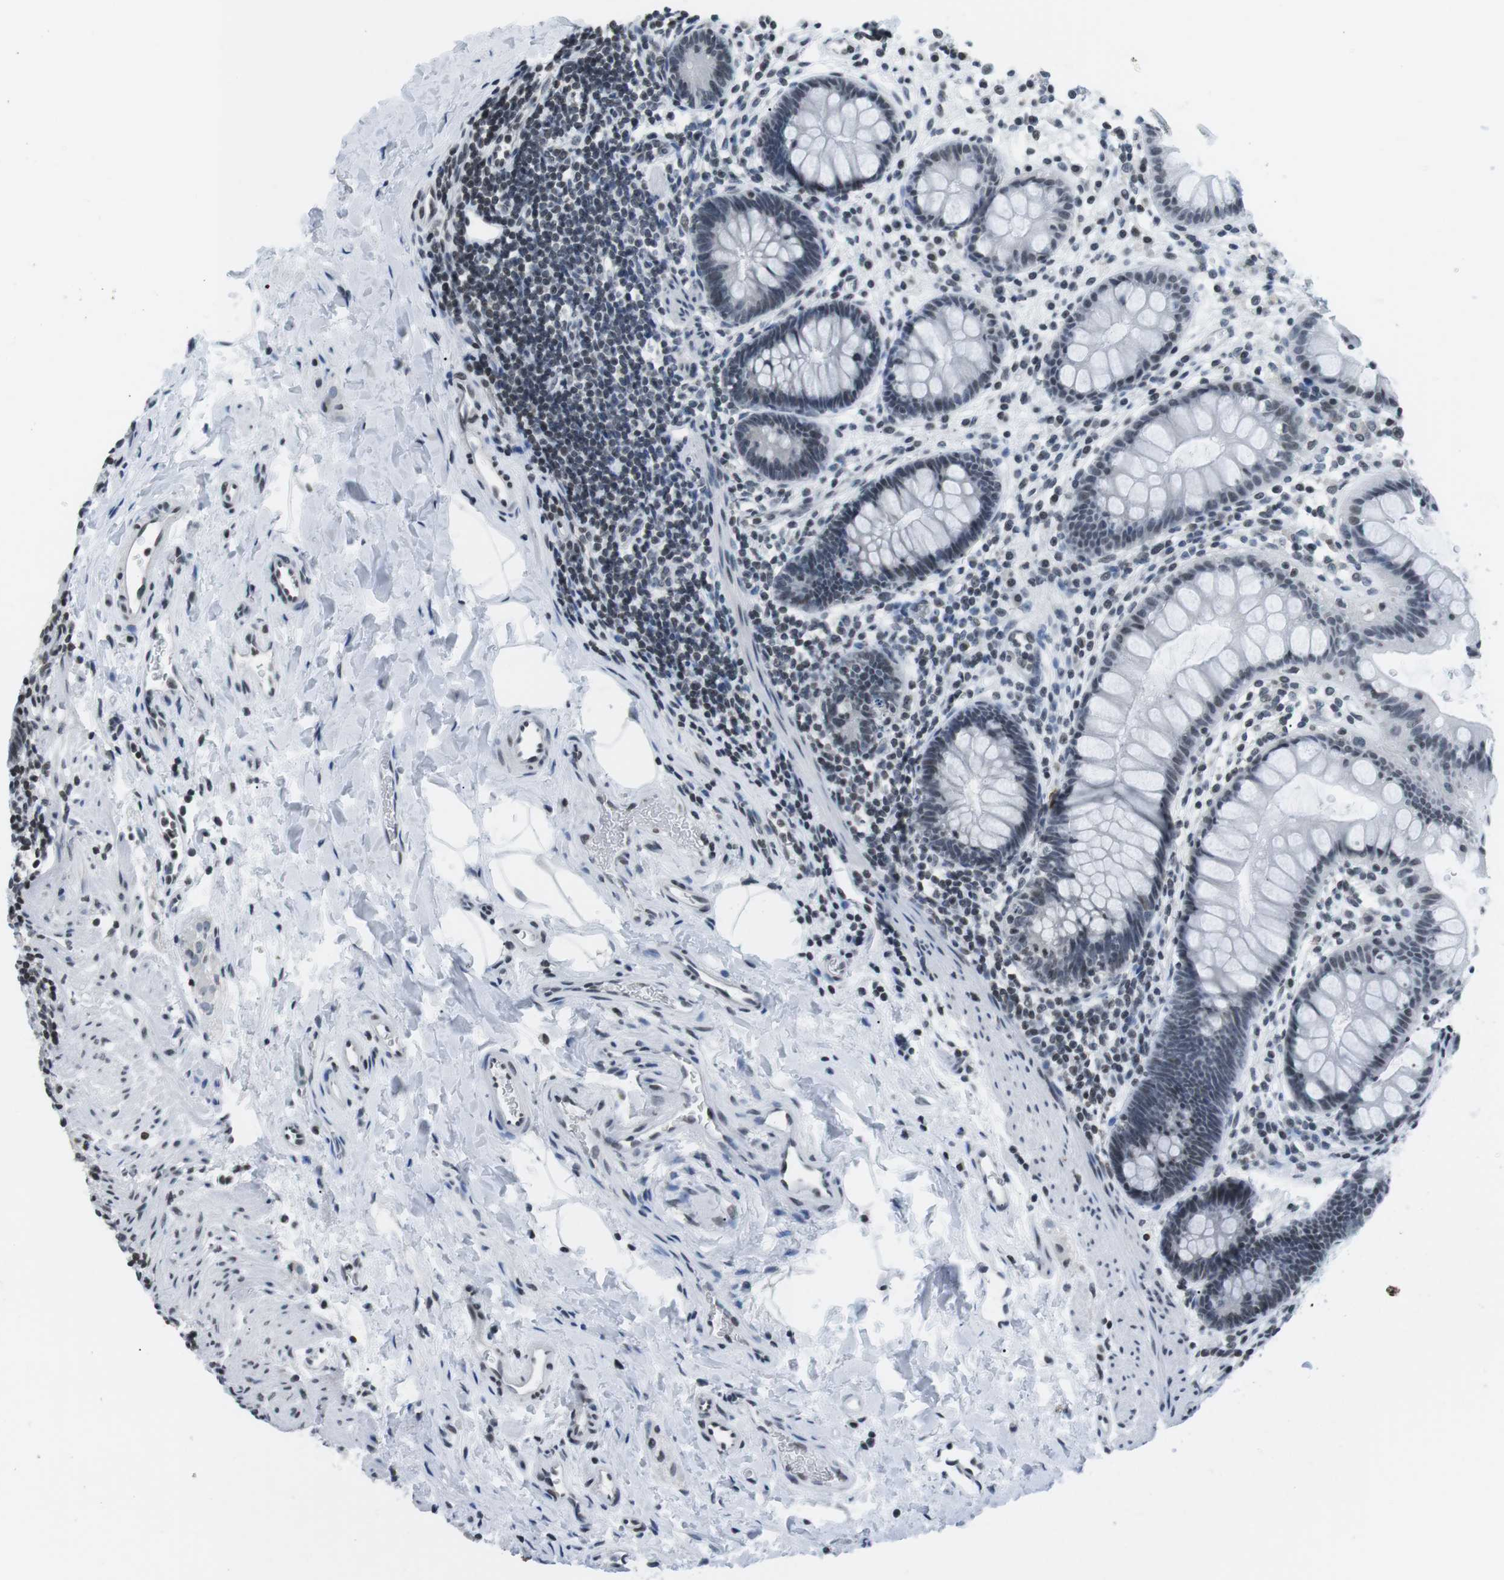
{"staining": {"intensity": "weak", "quantity": "<25%", "location": "nuclear"}, "tissue": "rectum", "cell_type": "Glandular cells", "image_type": "normal", "snomed": [{"axis": "morphology", "description": "Normal tissue, NOS"}, {"axis": "topography", "description": "Rectum"}], "caption": "This photomicrograph is of normal rectum stained with immunohistochemistry to label a protein in brown with the nuclei are counter-stained blue. There is no staining in glandular cells. (Brightfield microscopy of DAB (3,3'-diaminobenzidine) immunohistochemistry at high magnification).", "gene": "E2F2", "patient": {"sex": "female", "age": 24}}